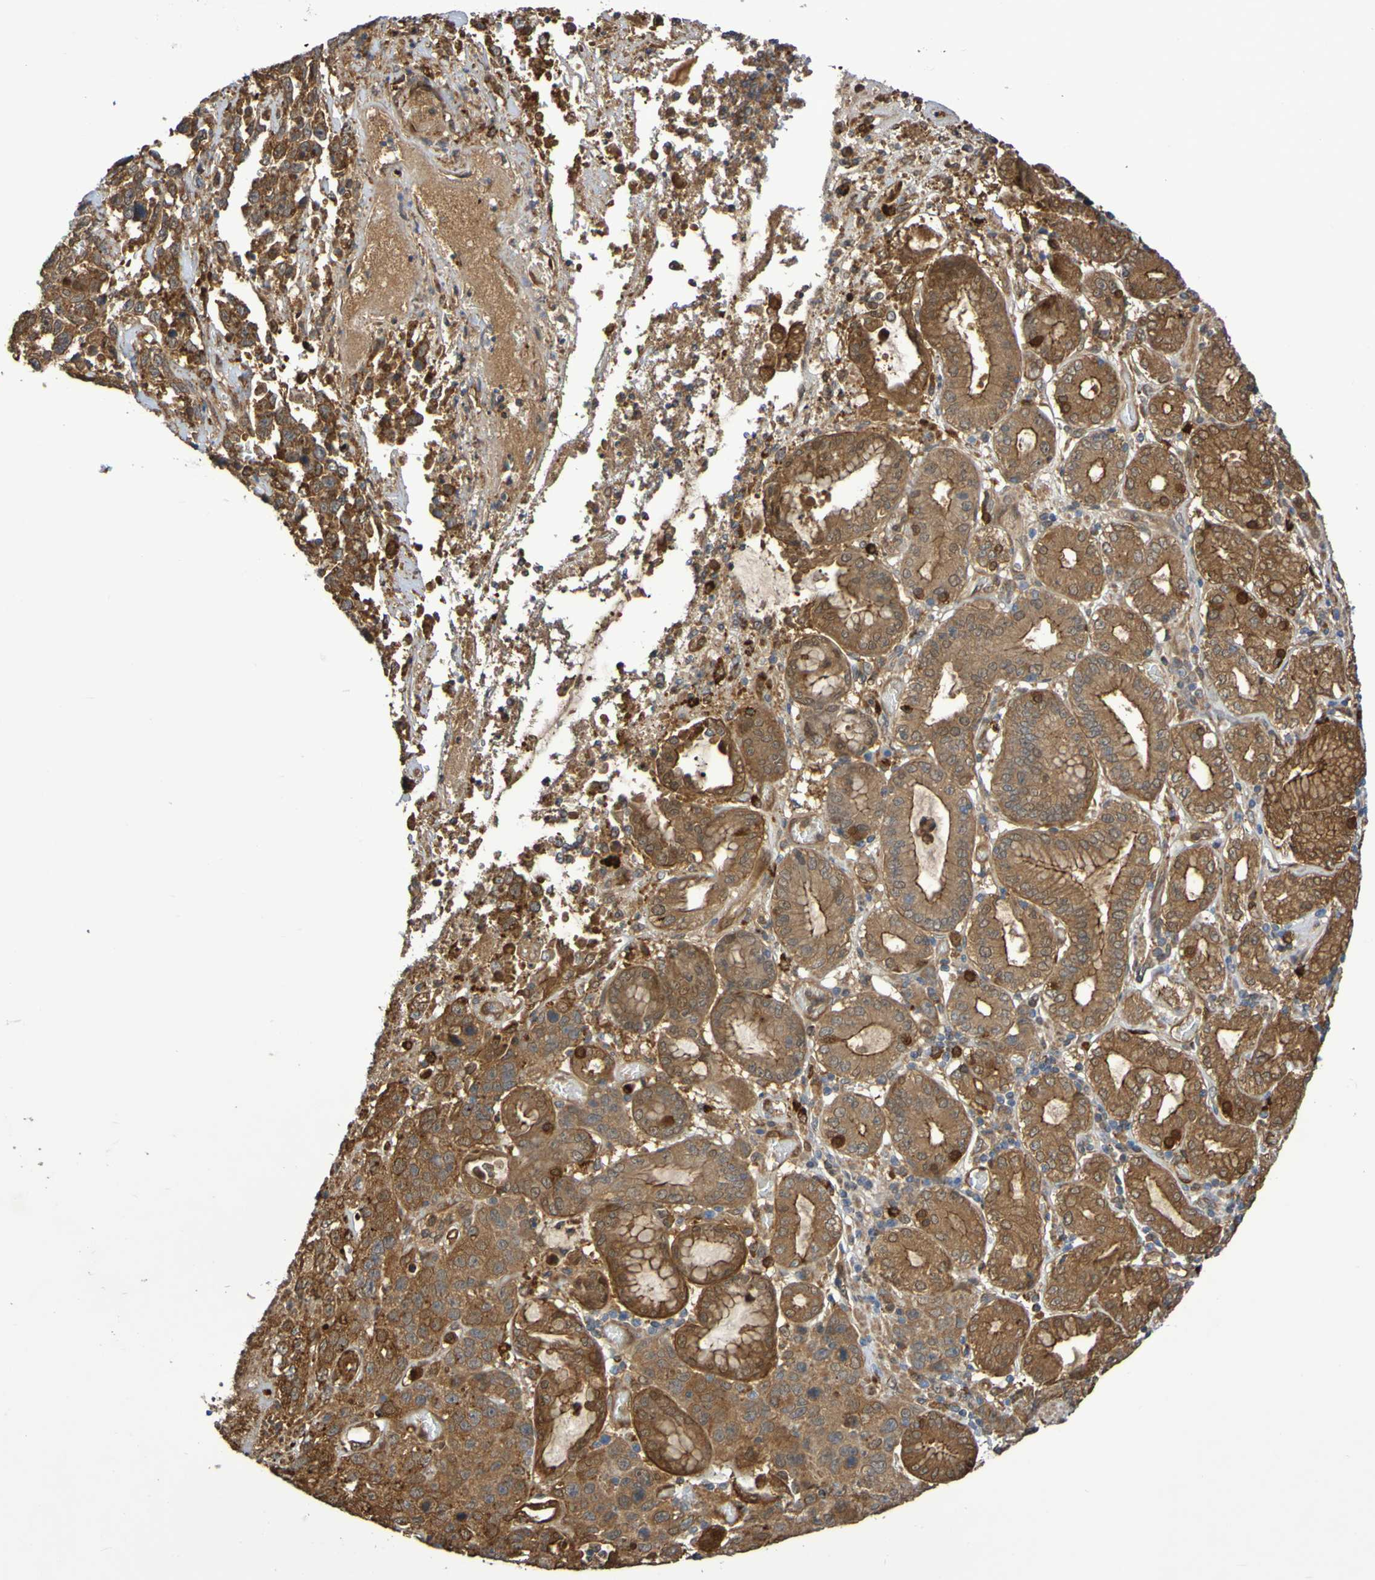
{"staining": {"intensity": "strong", "quantity": ">75%", "location": "cytoplasmic/membranous"}, "tissue": "stomach cancer", "cell_type": "Tumor cells", "image_type": "cancer", "snomed": [{"axis": "morphology", "description": "Normal tissue, NOS"}, {"axis": "morphology", "description": "Adenocarcinoma, NOS"}, {"axis": "topography", "description": "Stomach"}], "caption": "Immunohistochemistry staining of stomach cancer, which exhibits high levels of strong cytoplasmic/membranous expression in approximately >75% of tumor cells indicating strong cytoplasmic/membranous protein positivity. The staining was performed using DAB (3,3'-diaminobenzidine) (brown) for protein detection and nuclei were counterstained in hematoxylin (blue).", "gene": "SERPINB6", "patient": {"sex": "male", "age": 48}}